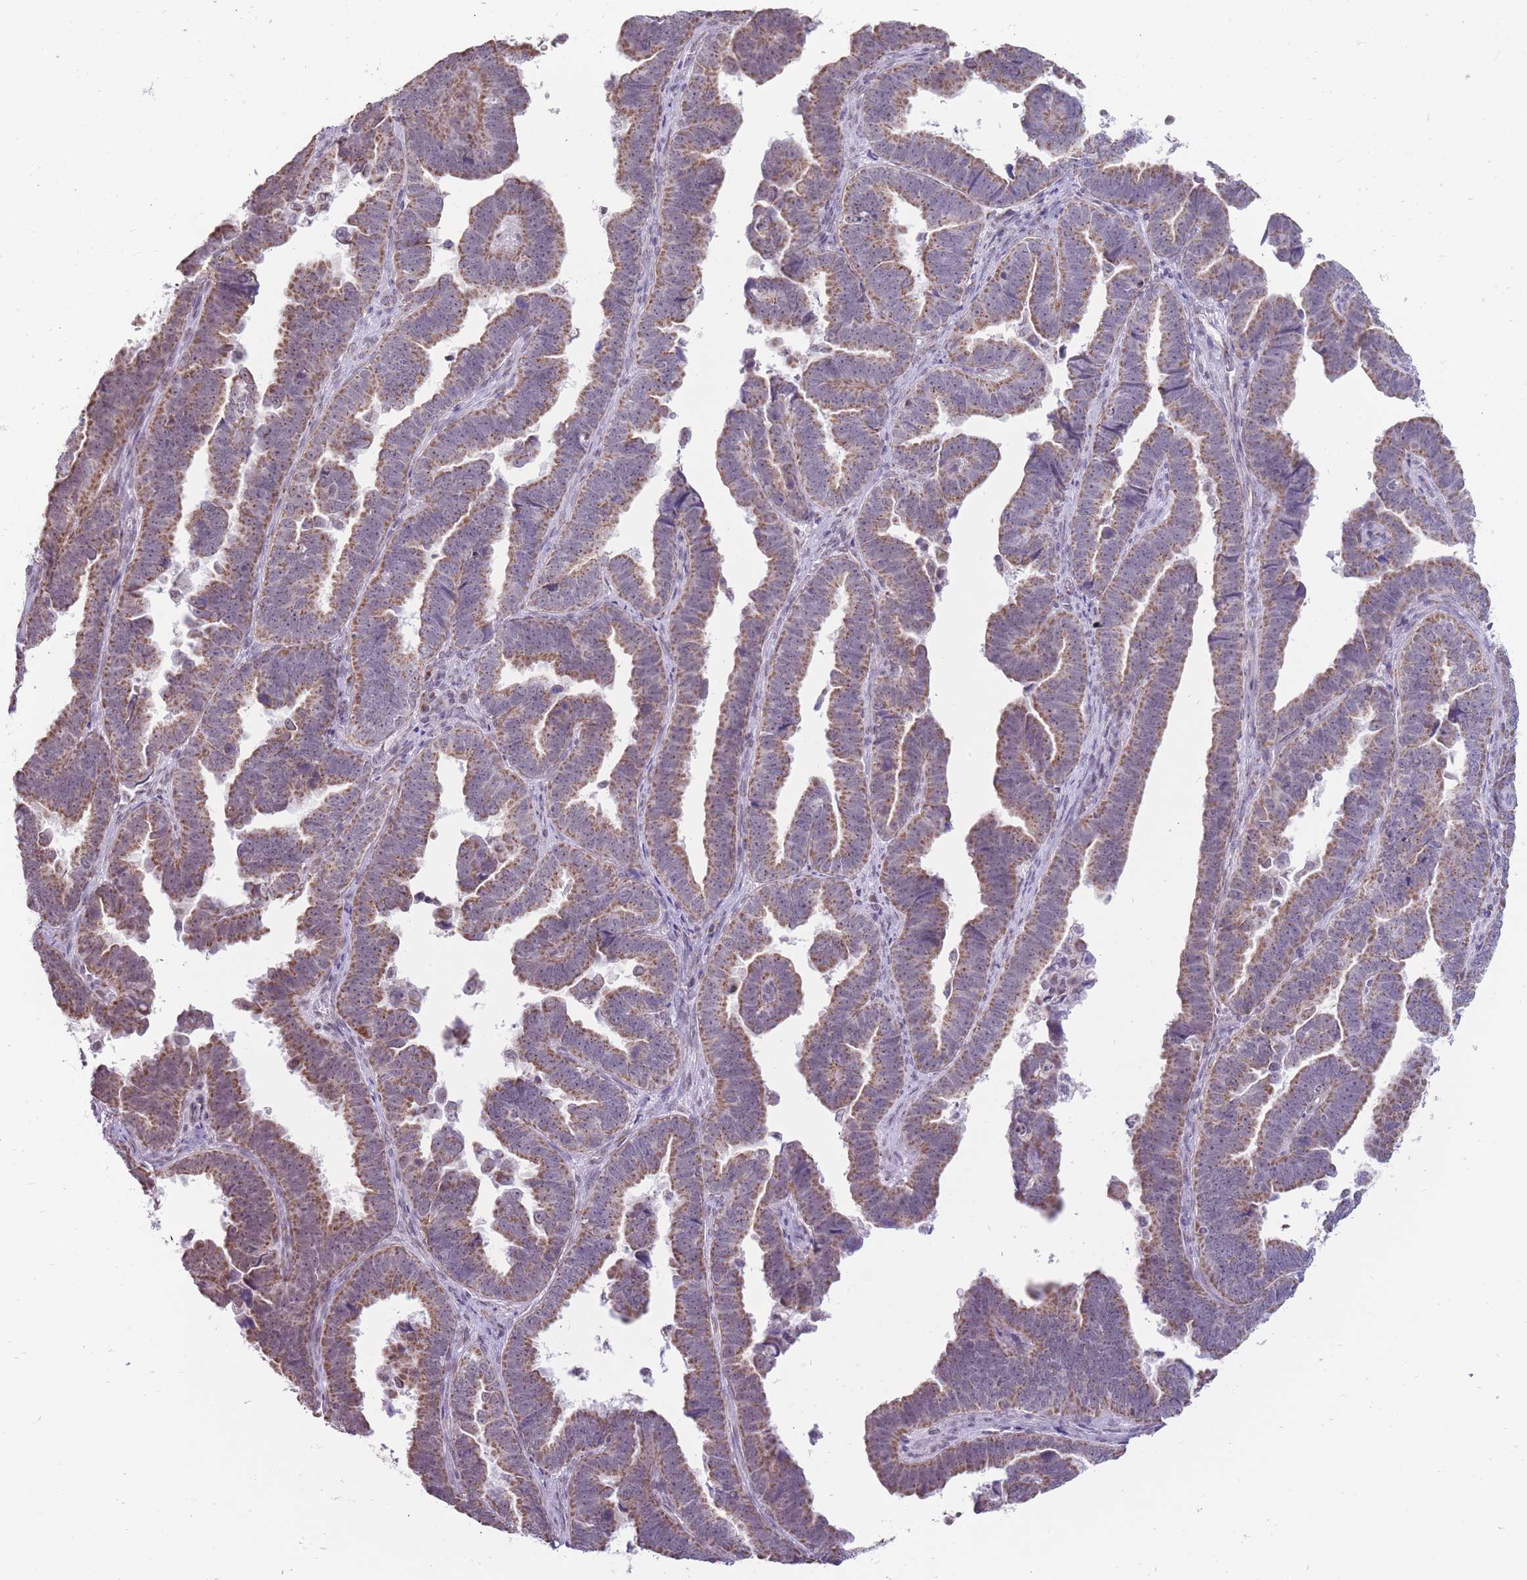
{"staining": {"intensity": "moderate", "quantity": ">75%", "location": "cytoplasmic/membranous"}, "tissue": "endometrial cancer", "cell_type": "Tumor cells", "image_type": "cancer", "snomed": [{"axis": "morphology", "description": "Adenocarcinoma, NOS"}, {"axis": "topography", "description": "Endometrium"}], "caption": "Endometrial cancer stained for a protein exhibits moderate cytoplasmic/membranous positivity in tumor cells.", "gene": "NELL1", "patient": {"sex": "female", "age": 75}}